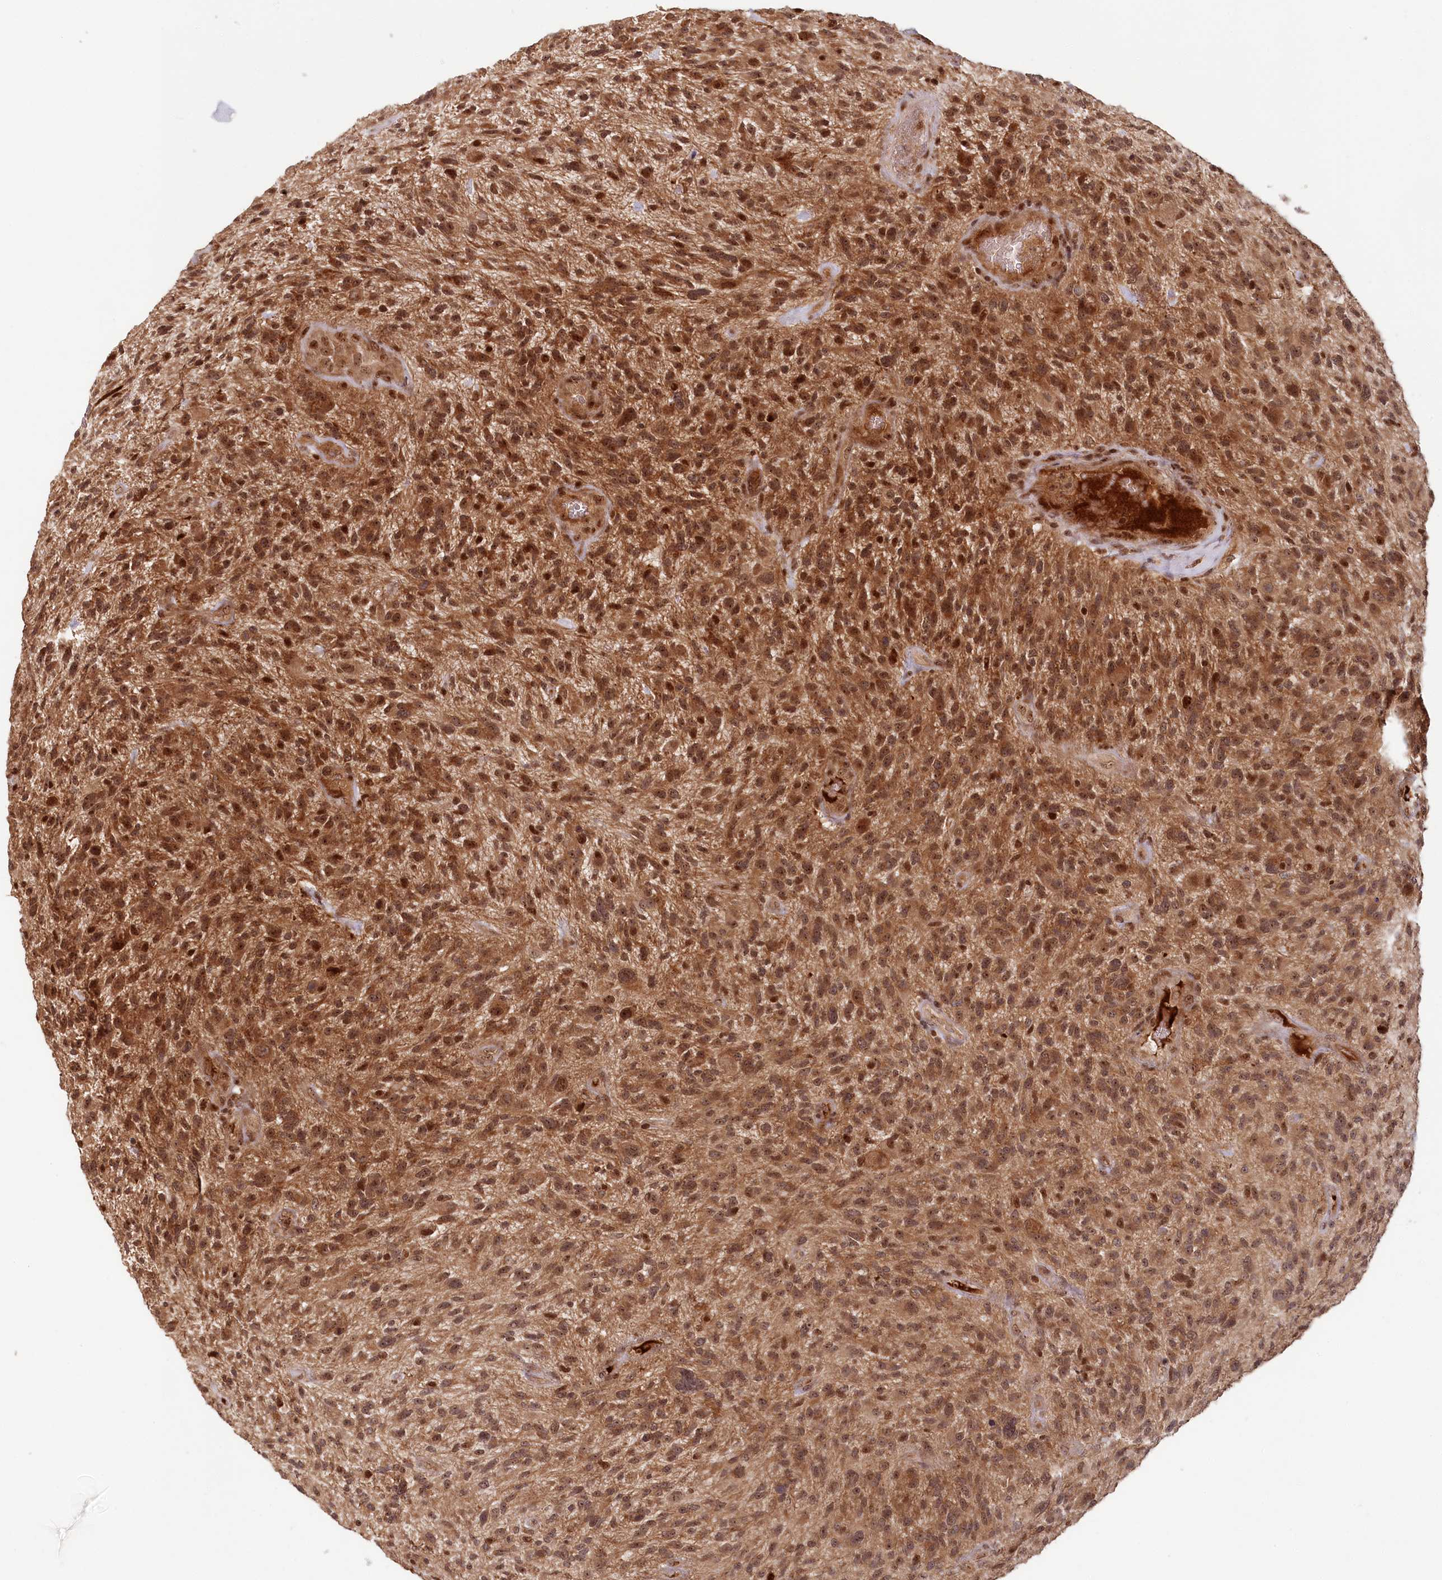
{"staining": {"intensity": "strong", "quantity": ">75%", "location": "cytoplasmic/membranous,nuclear"}, "tissue": "glioma", "cell_type": "Tumor cells", "image_type": "cancer", "snomed": [{"axis": "morphology", "description": "Glioma, malignant, High grade"}, {"axis": "topography", "description": "Brain"}], "caption": "The micrograph demonstrates a brown stain indicating the presence of a protein in the cytoplasmic/membranous and nuclear of tumor cells in glioma.", "gene": "WAPL", "patient": {"sex": "male", "age": 47}}